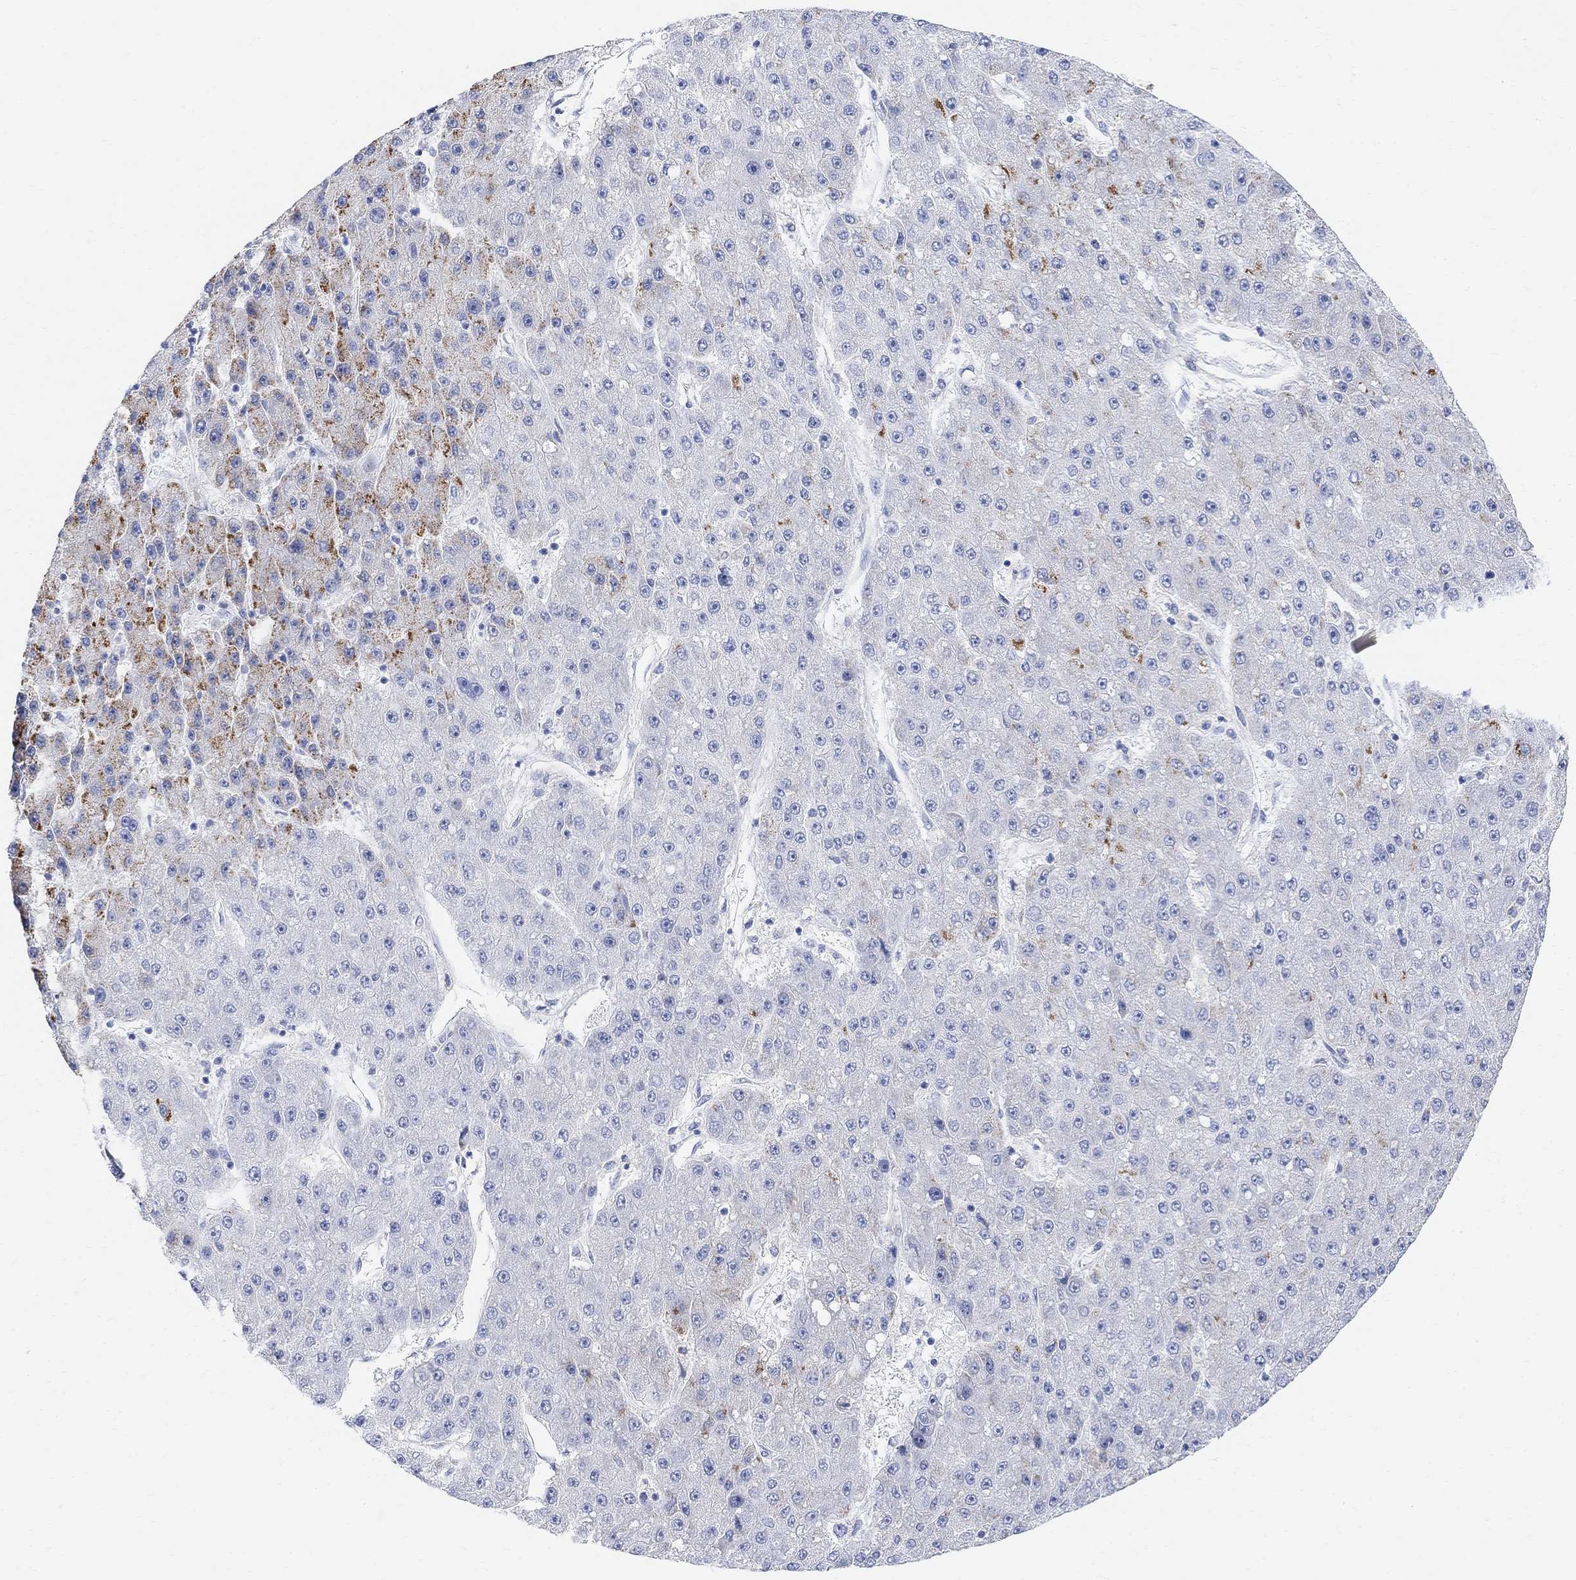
{"staining": {"intensity": "negative", "quantity": "none", "location": "none"}, "tissue": "liver cancer", "cell_type": "Tumor cells", "image_type": "cancer", "snomed": [{"axis": "morphology", "description": "Carcinoma, Hepatocellular, NOS"}, {"axis": "topography", "description": "Liver"}], "caption": "The micrograph demonstrates no staining of tumor cells in hepatocellular carcinoma (liver). Brightfield microscopy of IHC stained with DAB (3,3'-diaminobenzidine) (brown) and hematoxylin (blue), captured at high magnification.", "gene": "RETNLB", "patient": {"sex": "male", "age": 67}}